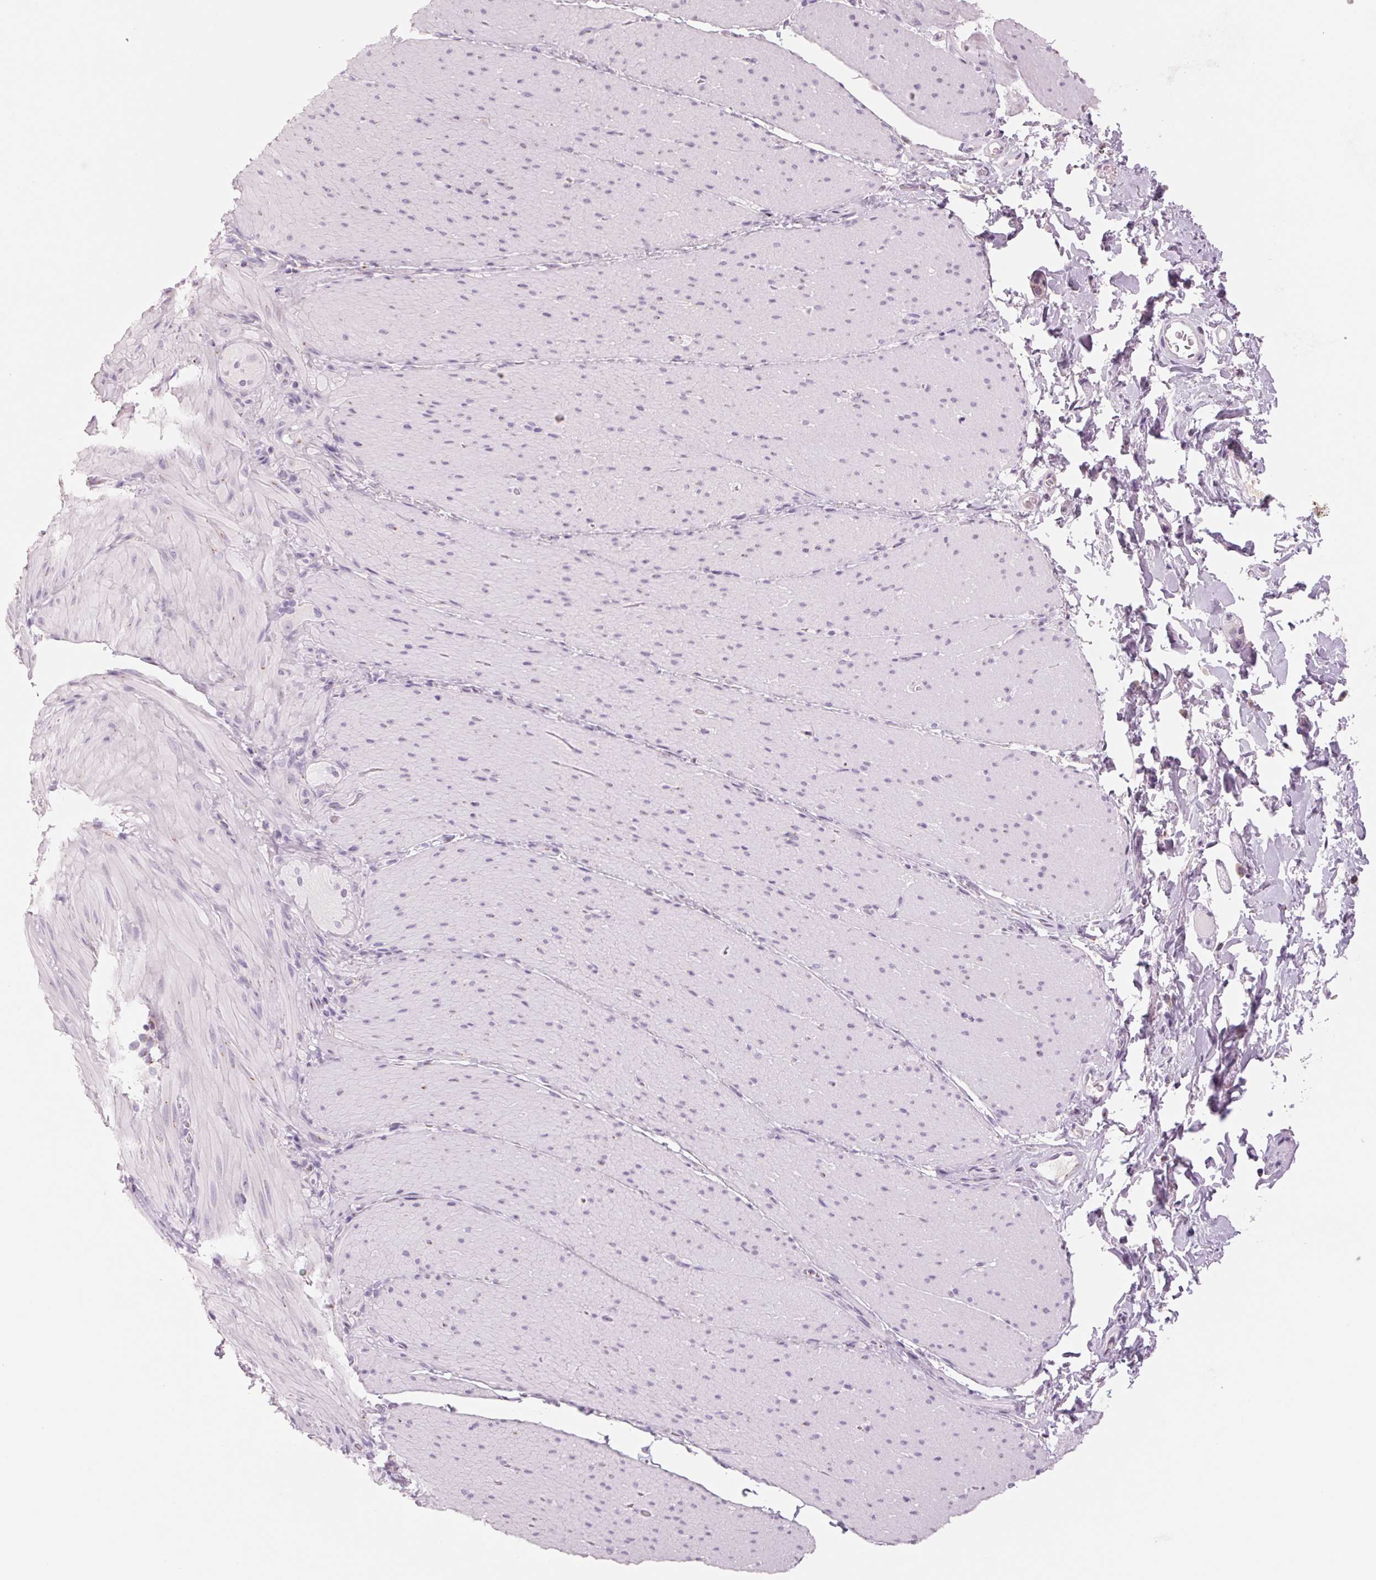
{"staining": {"intensity": "negative", "quantity": "none", "location": "none"}, "tissue": "smooth muscle", "cell_type": "Smooth muscle cells", "image_type": "normal", "snomed": [{"axis": "morphology", "description": "Normal tissue, NOS"}, {"axis": "topography", "description": "Smooth muscle"}, {"axis": "topography", "description": "Colon"}], "caption": "Immunohistochemical staining of normal smooth muscle displays no significant expression in smooth muscle cells.", "gene": "GALNT7", "patient": {"sex": "male", "age": 73}}